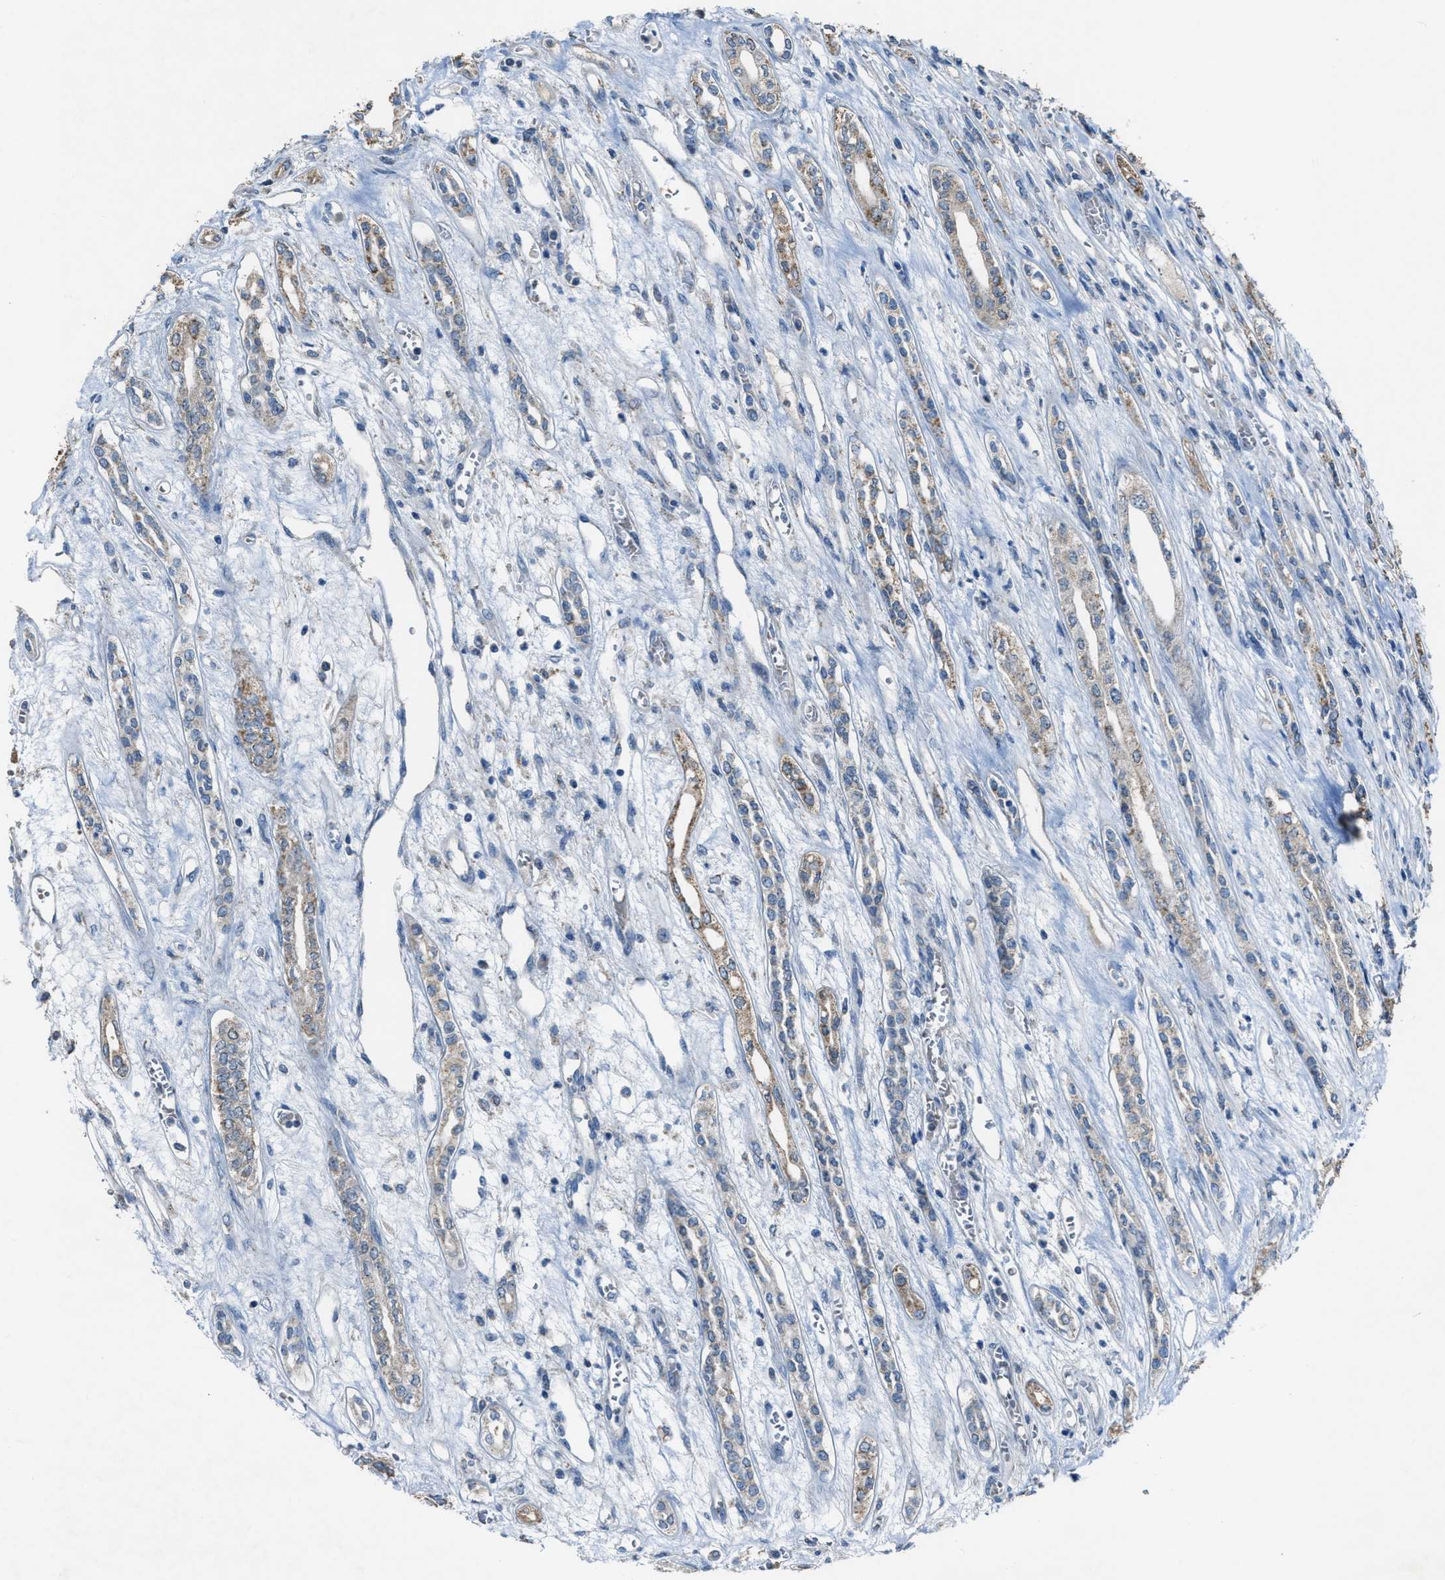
{"staining": {"intensity": "weak", "quantity": "<25%", "location": "cytoplasmic/membranous"}, "tissue": "renal cancer", "cell_type": "Tumor cells", "image_type": "cancer", "snomed": [{"axis": "morphology", "description": "Adenocarcinoma, NOS"}, {"axis": "topography", "description": "Kidney"}], "caption": "There is no significant positivity in tumor cells of adenocarcinoma (renal). Brightfield microscopy of immunohistochemistry stained with DAB (3,3'-diaminobenzidine) (brown) and hematoxylin (blue), captured at high magnification.", "gene": "CDON", "patient": {"sex": "female", "age": 54}}